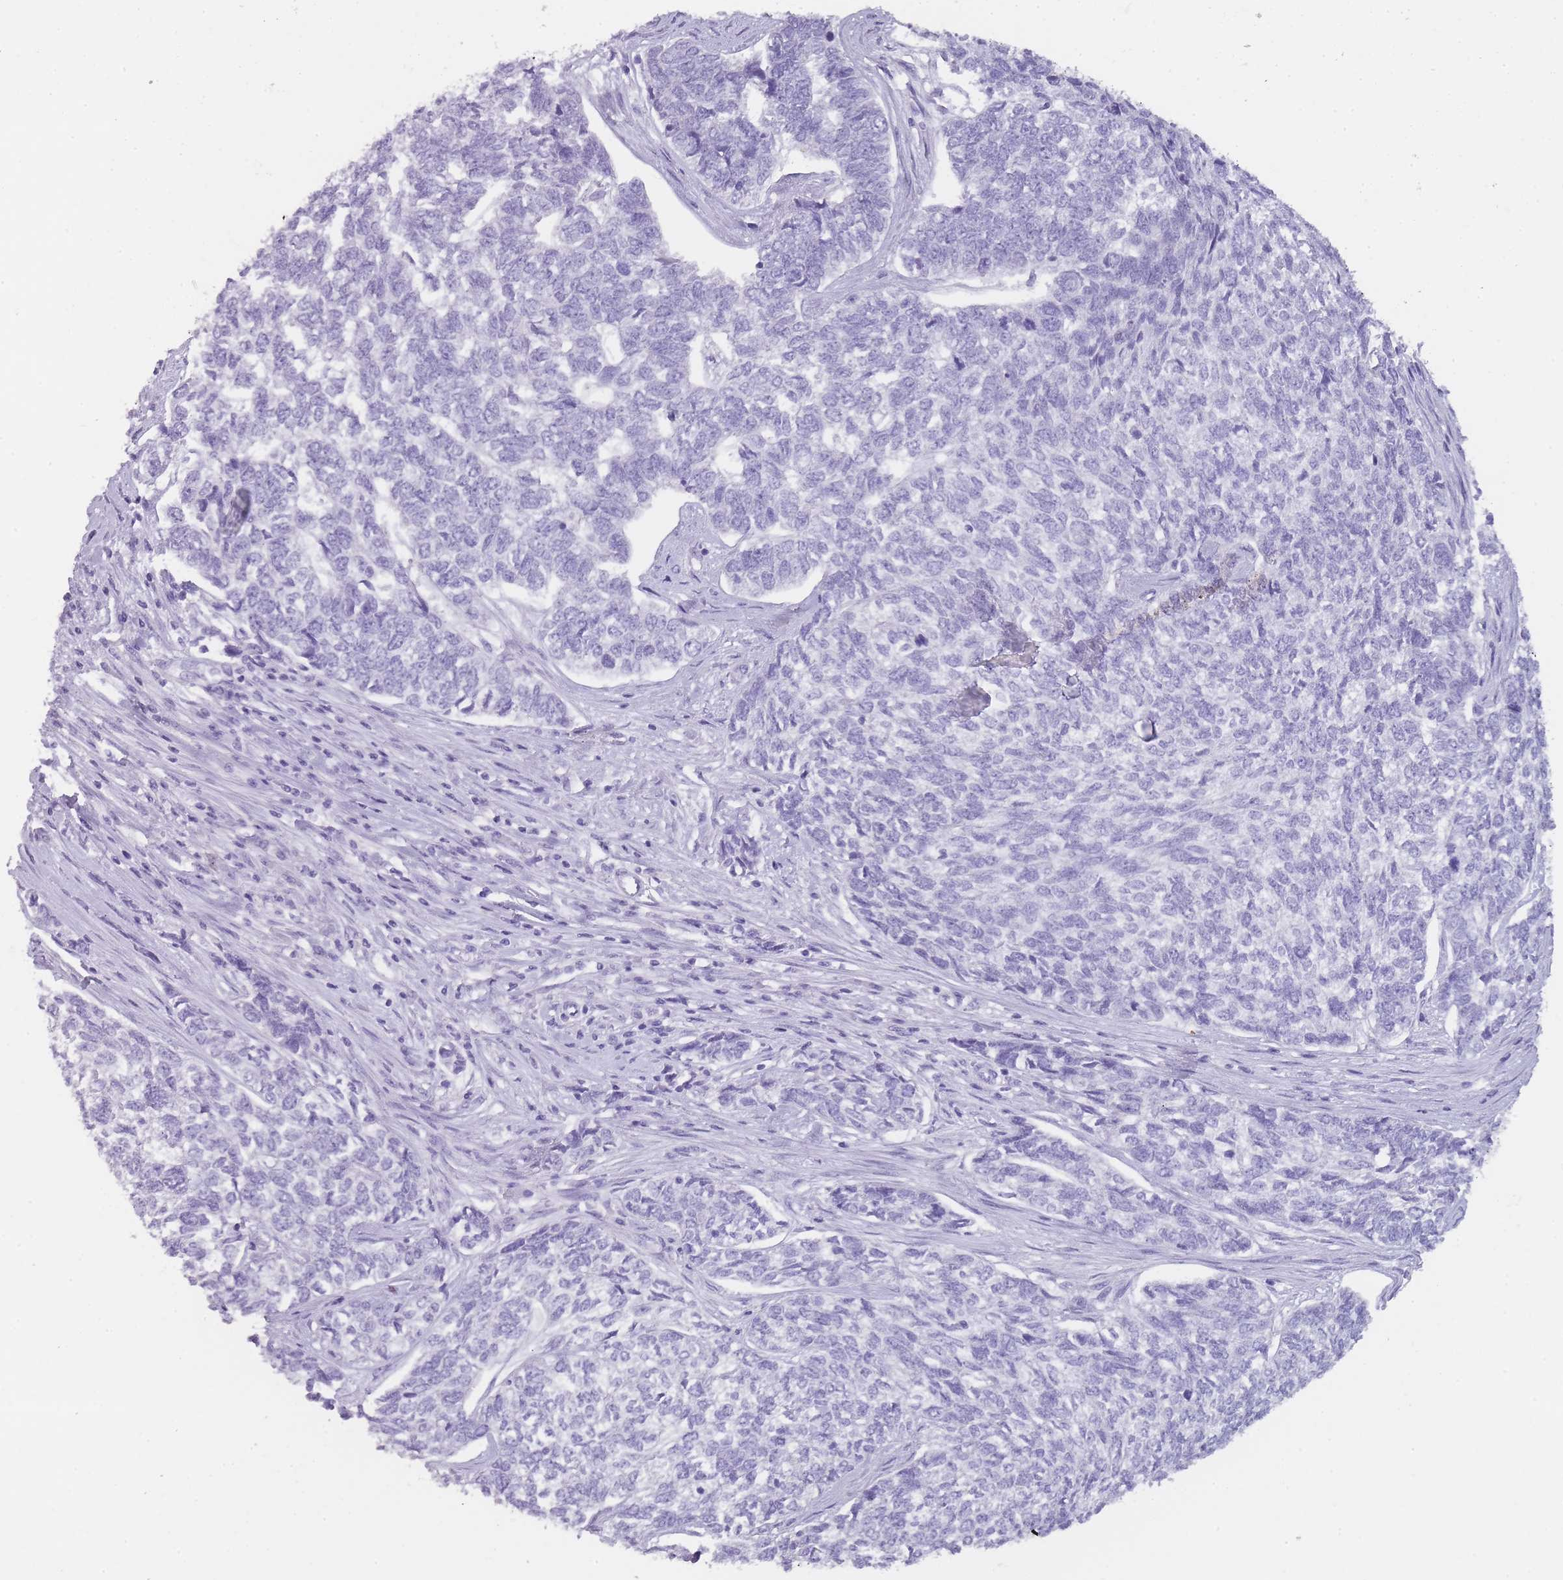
{"staining": {"intensity": "negative", "quantity": "none", "location": "none"}, "tissue": "skin cancer", "cell_type": "Tumor cells", "image_type": "cancer", "snomed": [{"axis": "morphology", "description": "Basal cell carcinoma"}, {"axis": "topography", "description": "Skin"}], "caption": "High magnification brightfield microscopy of skin cancer stained with DAB (3,3'-diaminobenzidine) (brown) and counterstained with hematoxylin (blue): tumor cells show no significant staining.", "gene": "TCP11", "patient": {"sex": "female", "age": 65}}